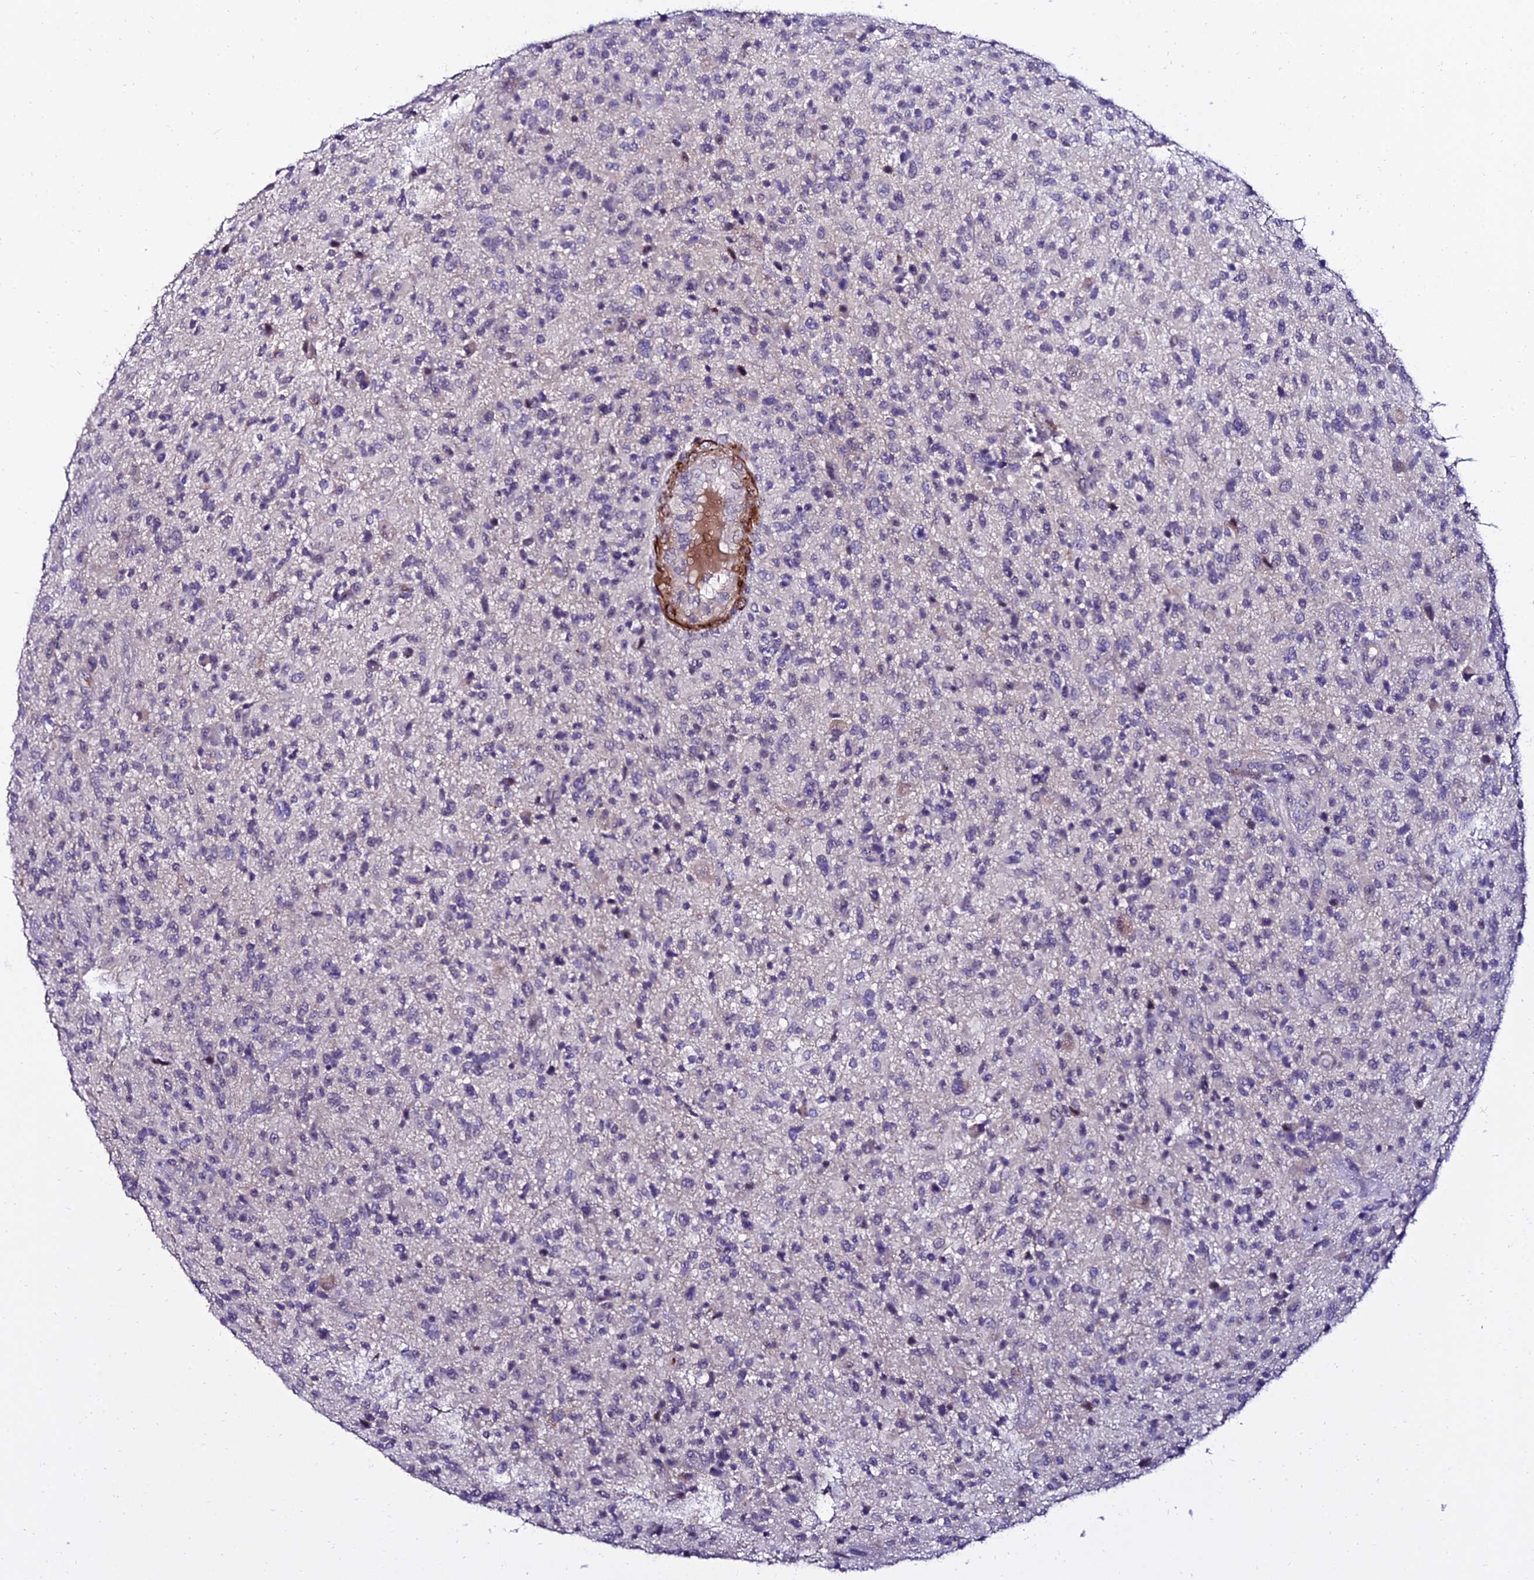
{"staining": {"intensity": "negative", "quantity": "none", "location": "none"}, "tissue": "glioma", "cell_type": "Tumor cells", "image_type": "cancer", "snomed": [{"axis": "morphology", "description": "Glioma, malignant, High grade"}, {"axis": "topography", "description": "Brain"}], "caption": "A histopathology image of human glioma is negative for staining in tumor cells.", "gene": "ALDH3B2", "patient": {"sex": "male", "age": 47}}